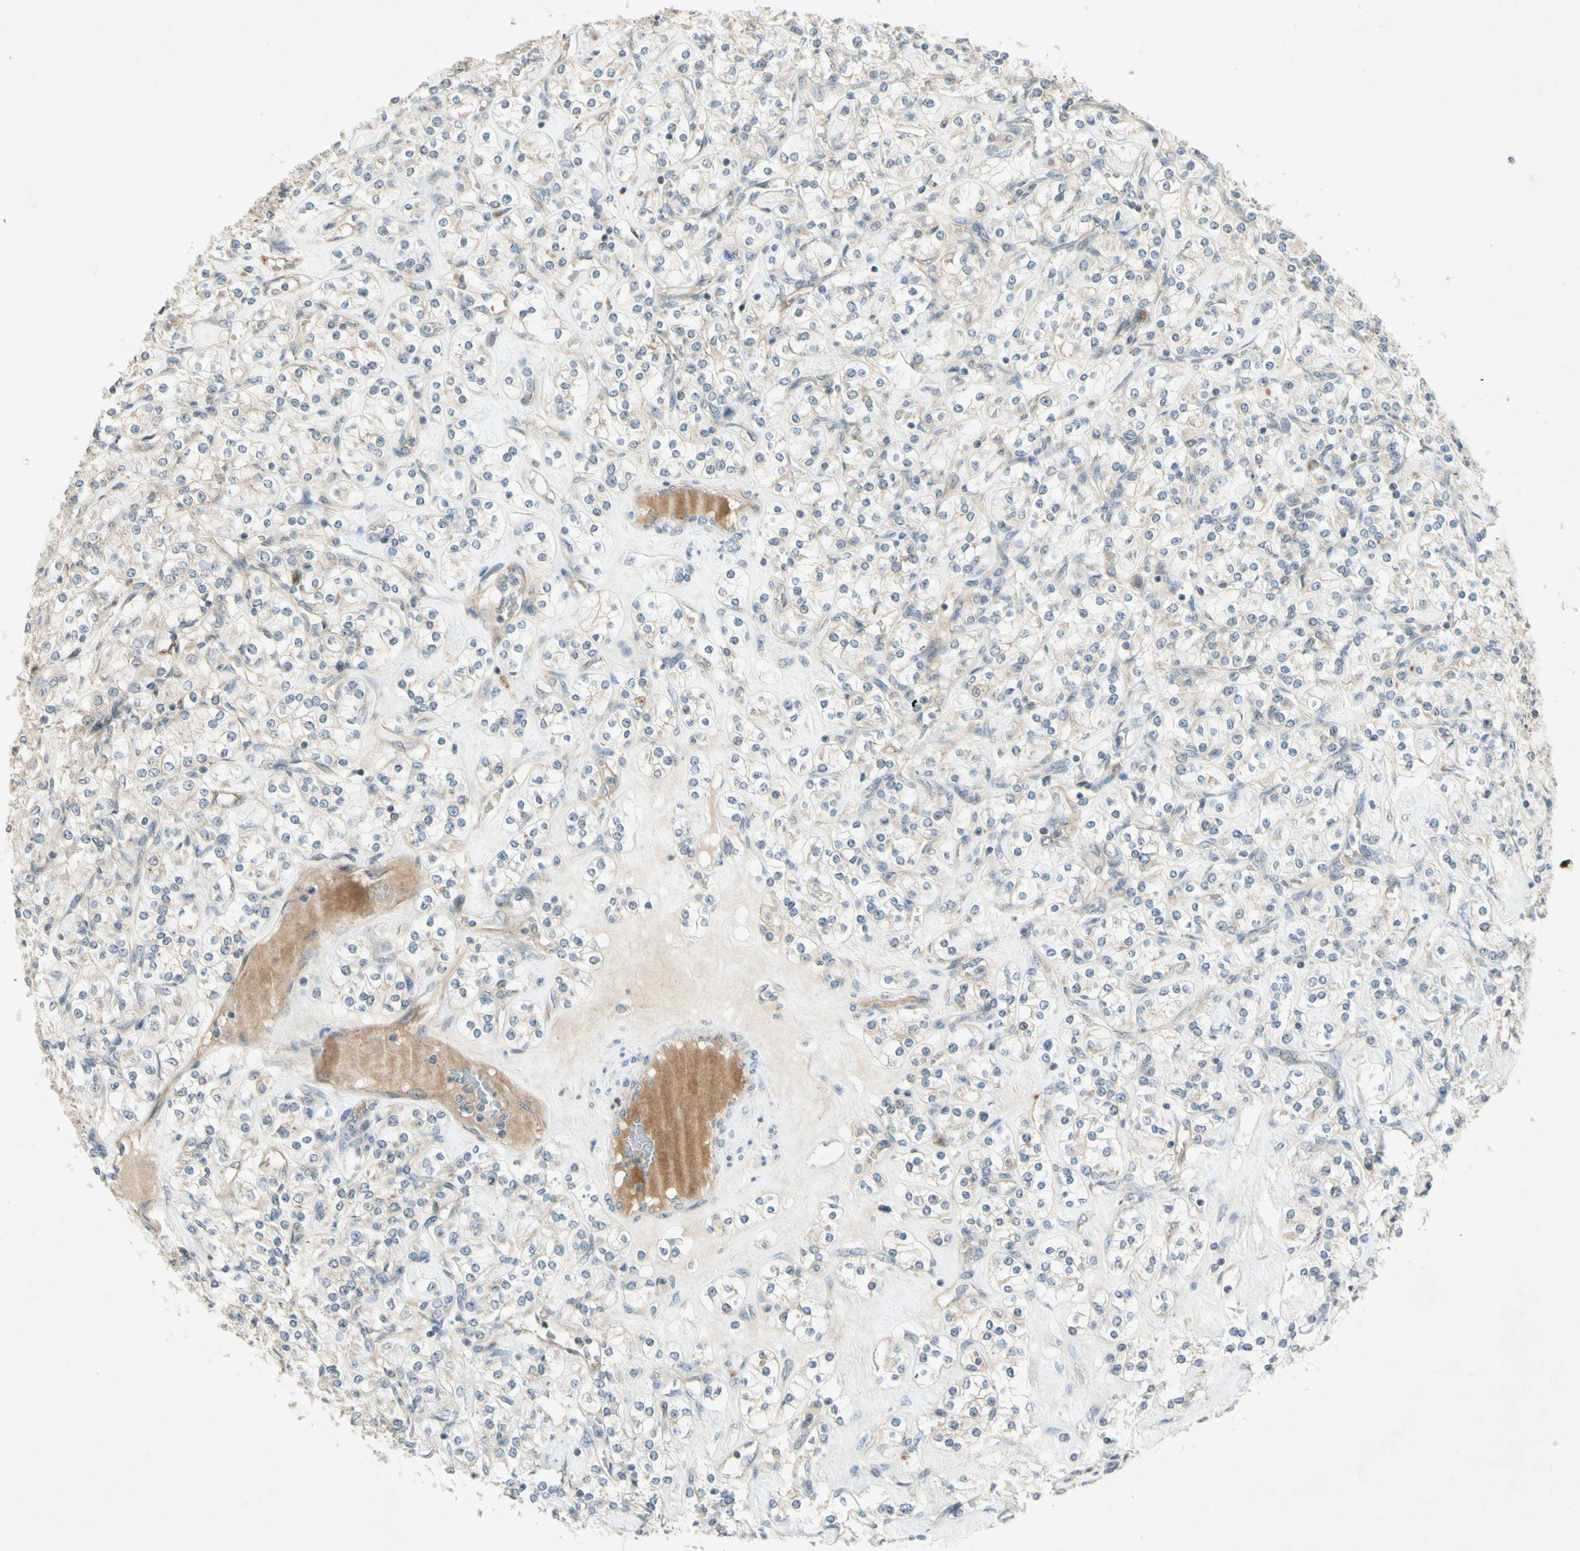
{"staining": {"intensity": "weak", "quantity": "25%-75%", "location": "cytoplasmic/membranous"}, "tissue": "renal cancer", "cell_type": "Tumor cells", "image_type": "cancer", "snomed": [{"axis": "morphology", "description": "Adenocarcinoma, NOS"}, {"axis": "topography", "description": "Kidney"}], "caption": "Weak cytoplasmic/membranous protein expression is identified in approximately 25%-75% of tumor cells in renal adenocarcinoma.", "gene": "ETF1", "patient": {"sex": "male", "age": 77}}